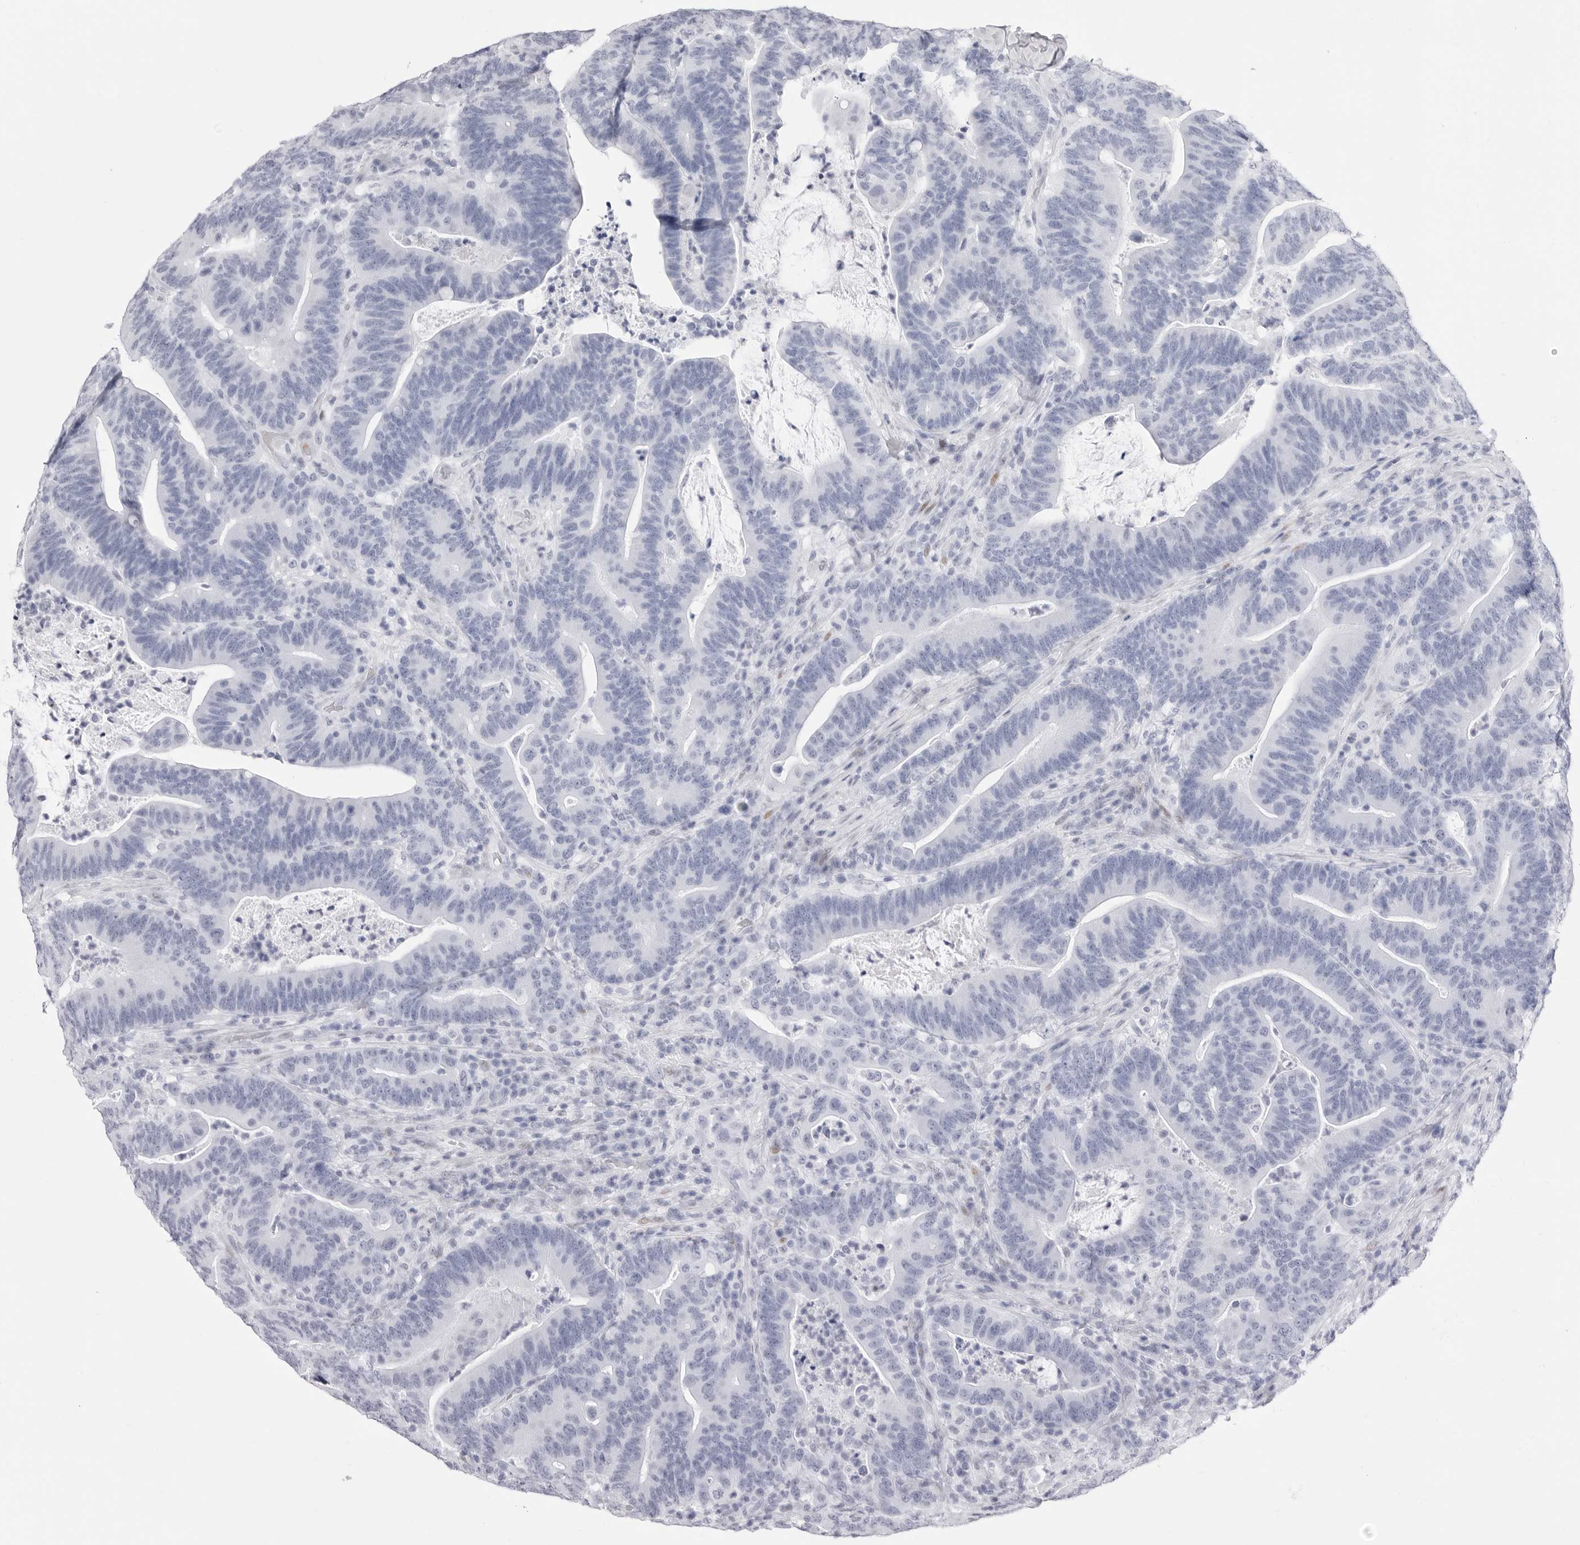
{"staining": {"intensity": "negative", "quantity": "none", "location": "none"}, "tissue": "colorectal cancer", "cell_type": "Tumor cells", "image_type": "cancer", "snomed": [{"axis": "morphology", "description": "Adenocarcinoma, NOS"}, {"axis": "topography", "description": "Colon"}], "caption": "Photomicrograph shows no protein staining in tumor cells of adenocarcinoma (colorectal) tissue. The staining is performed using DAB (3,3'-diaminobenzidine) brown chromogen with nuclei counter-stained in using hematoxylin.", "gene": "TSSK1B", "patient": {"sex": "female", "age": 66}}